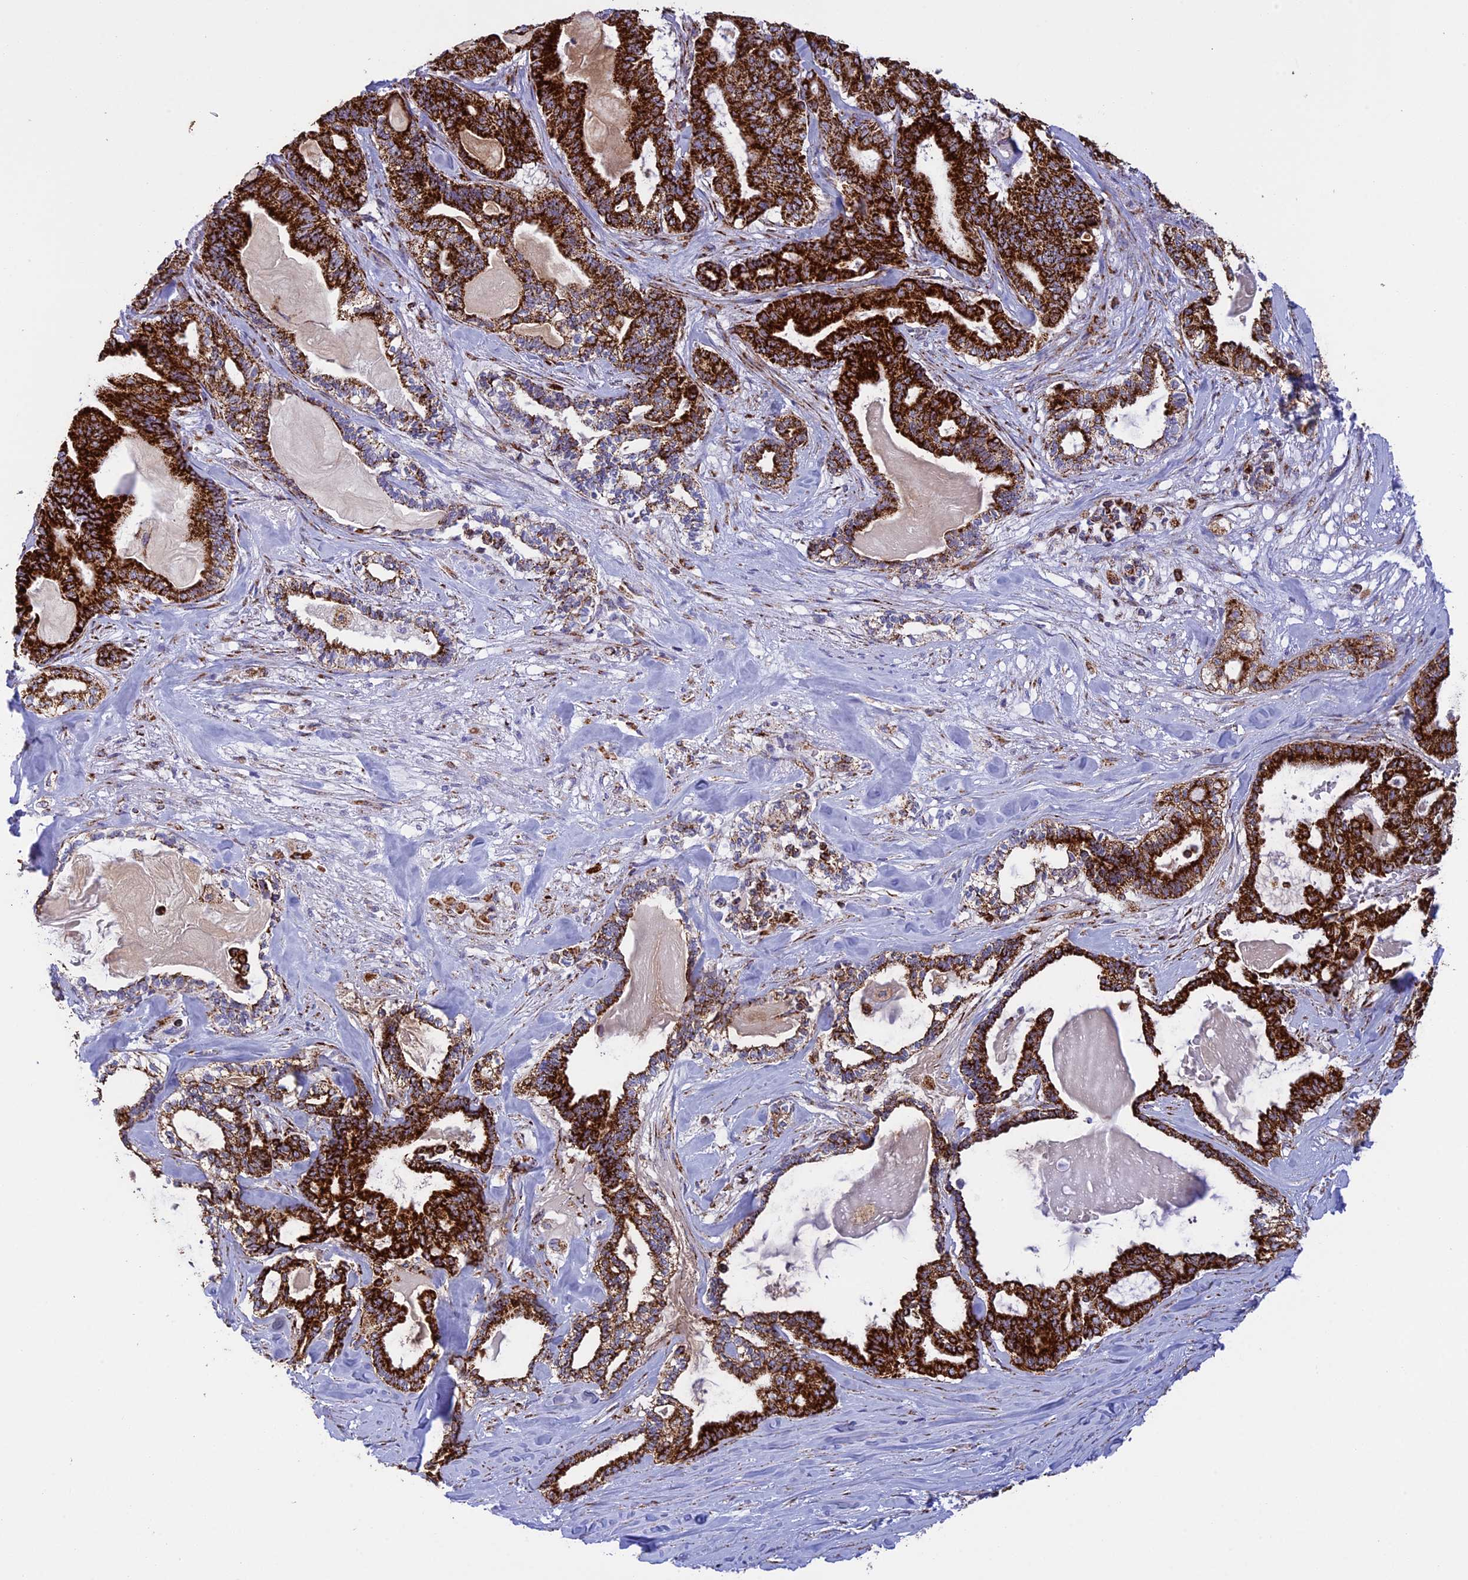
{"staining": {"intensity": "strong", "quantity": ">75%", "location": "cytoplasmic/membranous"}, "tissue": "pancreatic cancer", "cell_type": "Tumor cells", "image_type": "cancer", "snomed": [{"axis": "morphology", "description": "Adenocarcinoma, NOS"}, {"axis": "topography", "description": "Pancreas"}], "caption": "Brown immunohistochemical staining in pancreatic adenocarcinoma shows strong cytoplasmic/membranous positivity in about >75% of tumor cells.", "gene": "ISOC2", "patient": {"sex": "male", "age": 63}}